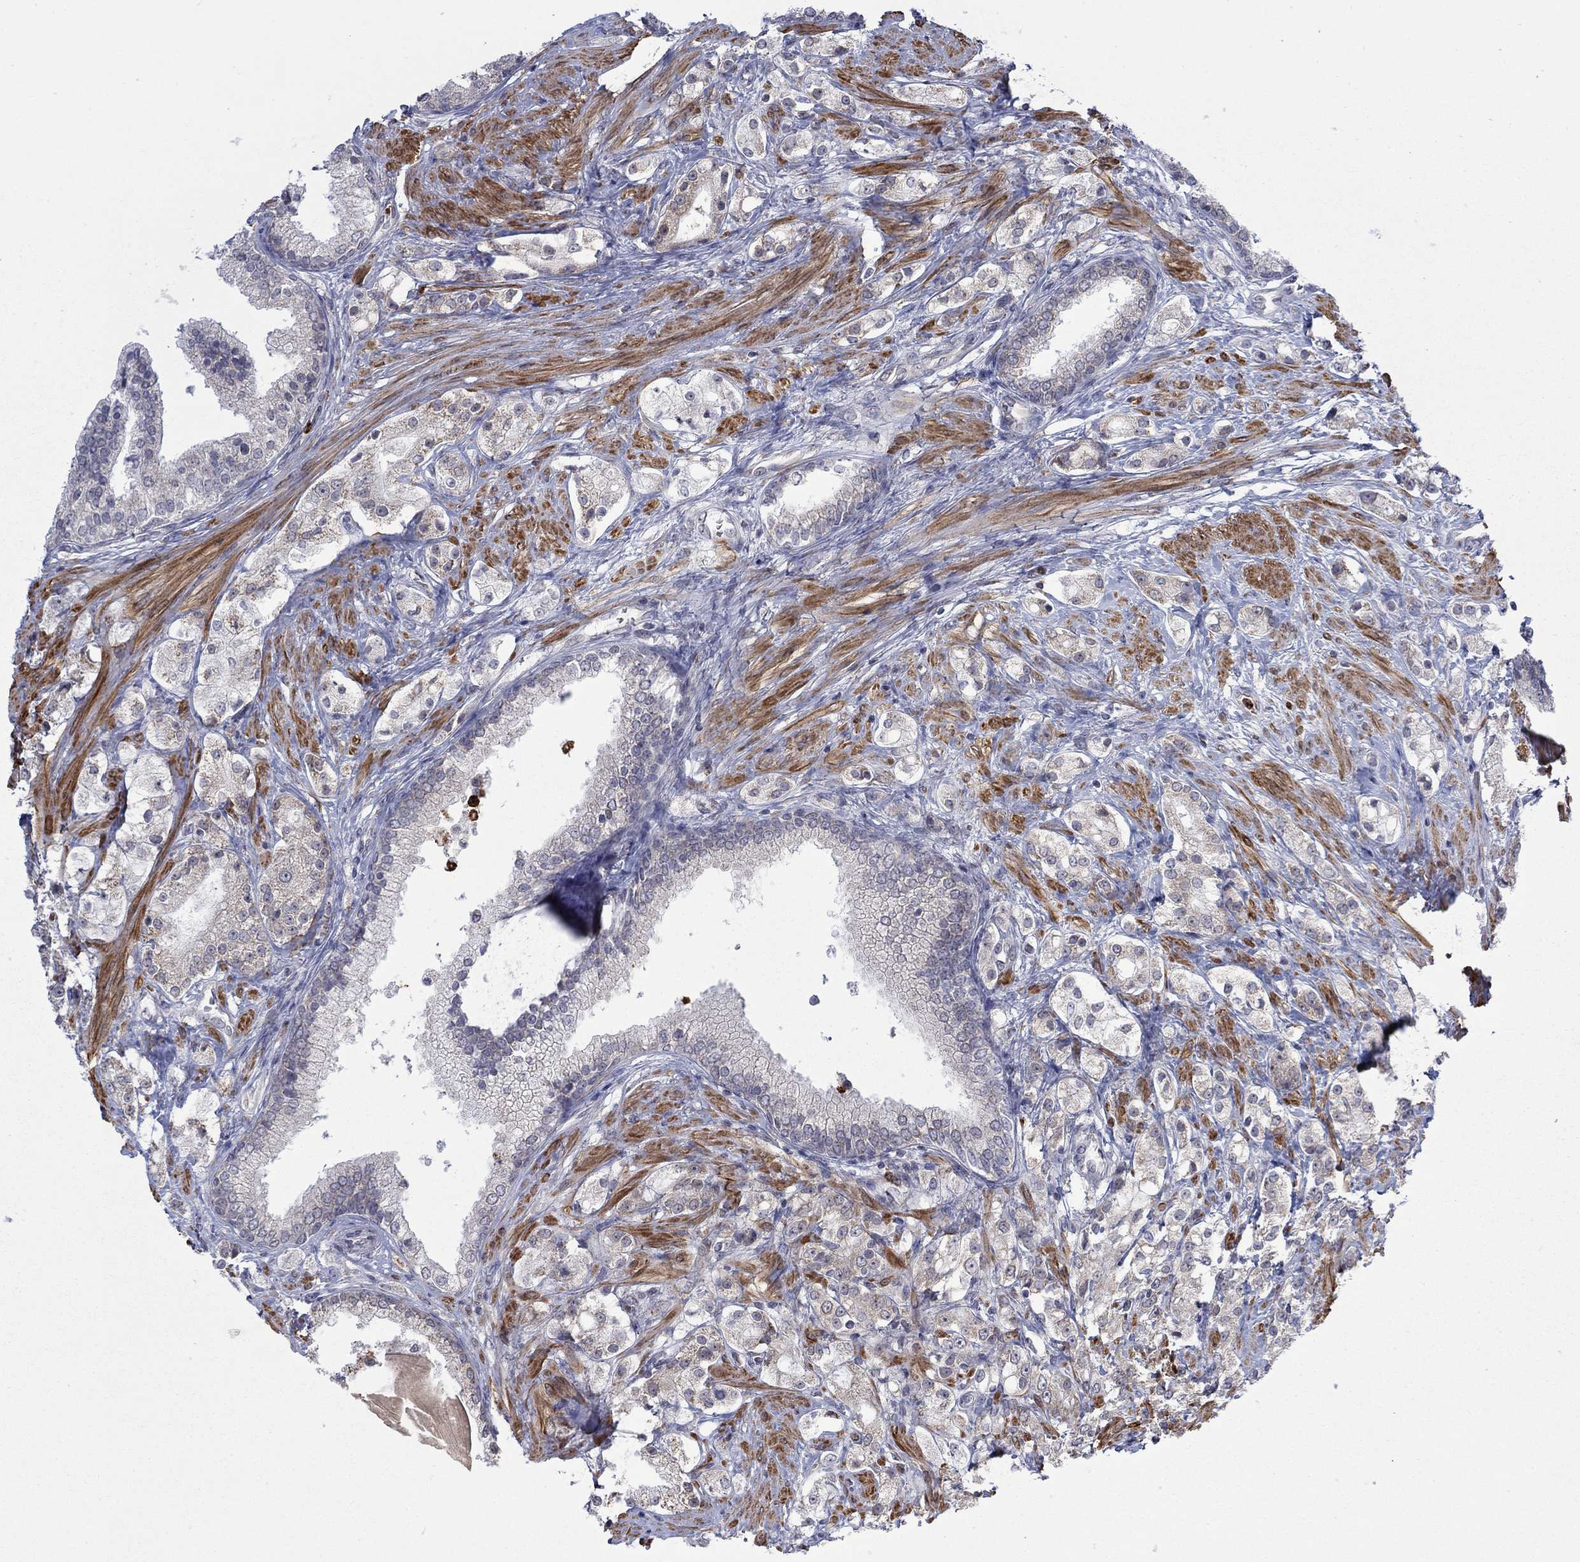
{"staining": {"intensity": "negative", "quantity": "none", "location": "none"}, "tissue": "prostate cancer", "cell_type": "Tumor cells", "image_type": "cancer", "snomed": [{"axis": "morphology", "description": "Adenocarcinoma, NOS"}, {"axis": "topography", "description": "Prostate and seminal vesicle, NOS"}, {"axis": "topography", "description": "Prostate"}], "caption": "A high-resolution photomicrograph shows immunohistochemistry (IHC) staining of adenocarcinoma (prostate), which demonstrates no significant expression in tumor cells.", "gene": "MTRFR", "patient": {"sex": "male", "age": 67}}